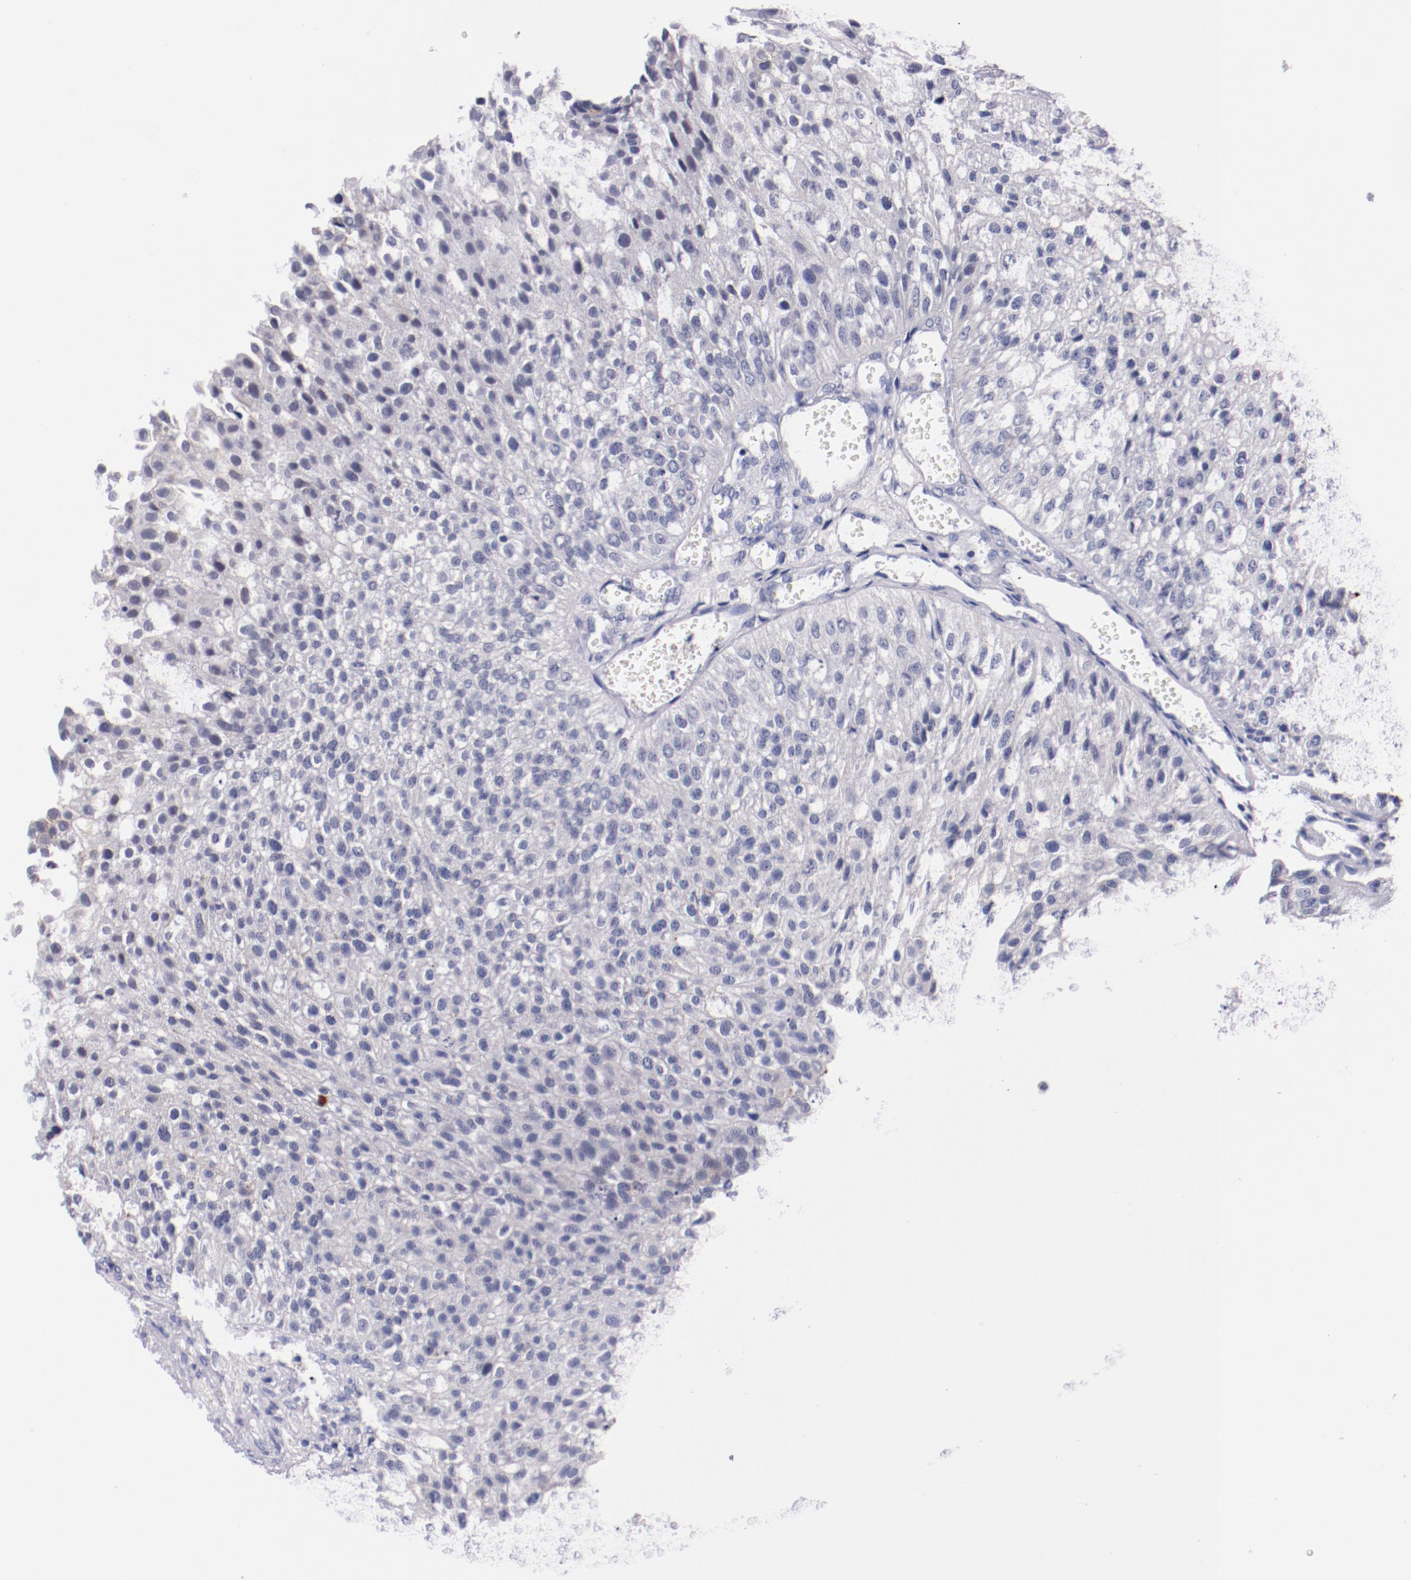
{"staining": {"intensity": "negative", "quantity": "none", "location": "none"}, "tissue": "urothelial cancer", "cell_type": "Tumor cells", "image_type": "cancer", "snomed": [{"axis": "morphology", "description": "Urothelial carcinoma, Low grade"}, {"axis": "topography", "description": "Urinary bladder"}], "caption": "This is a histopathology image of immunohistochemistry (IHC) staining of urothelial cancer, which shows no staining in tumor cells.", "gene": "SYP", "patient": {"sex": "female", "age": 89}}